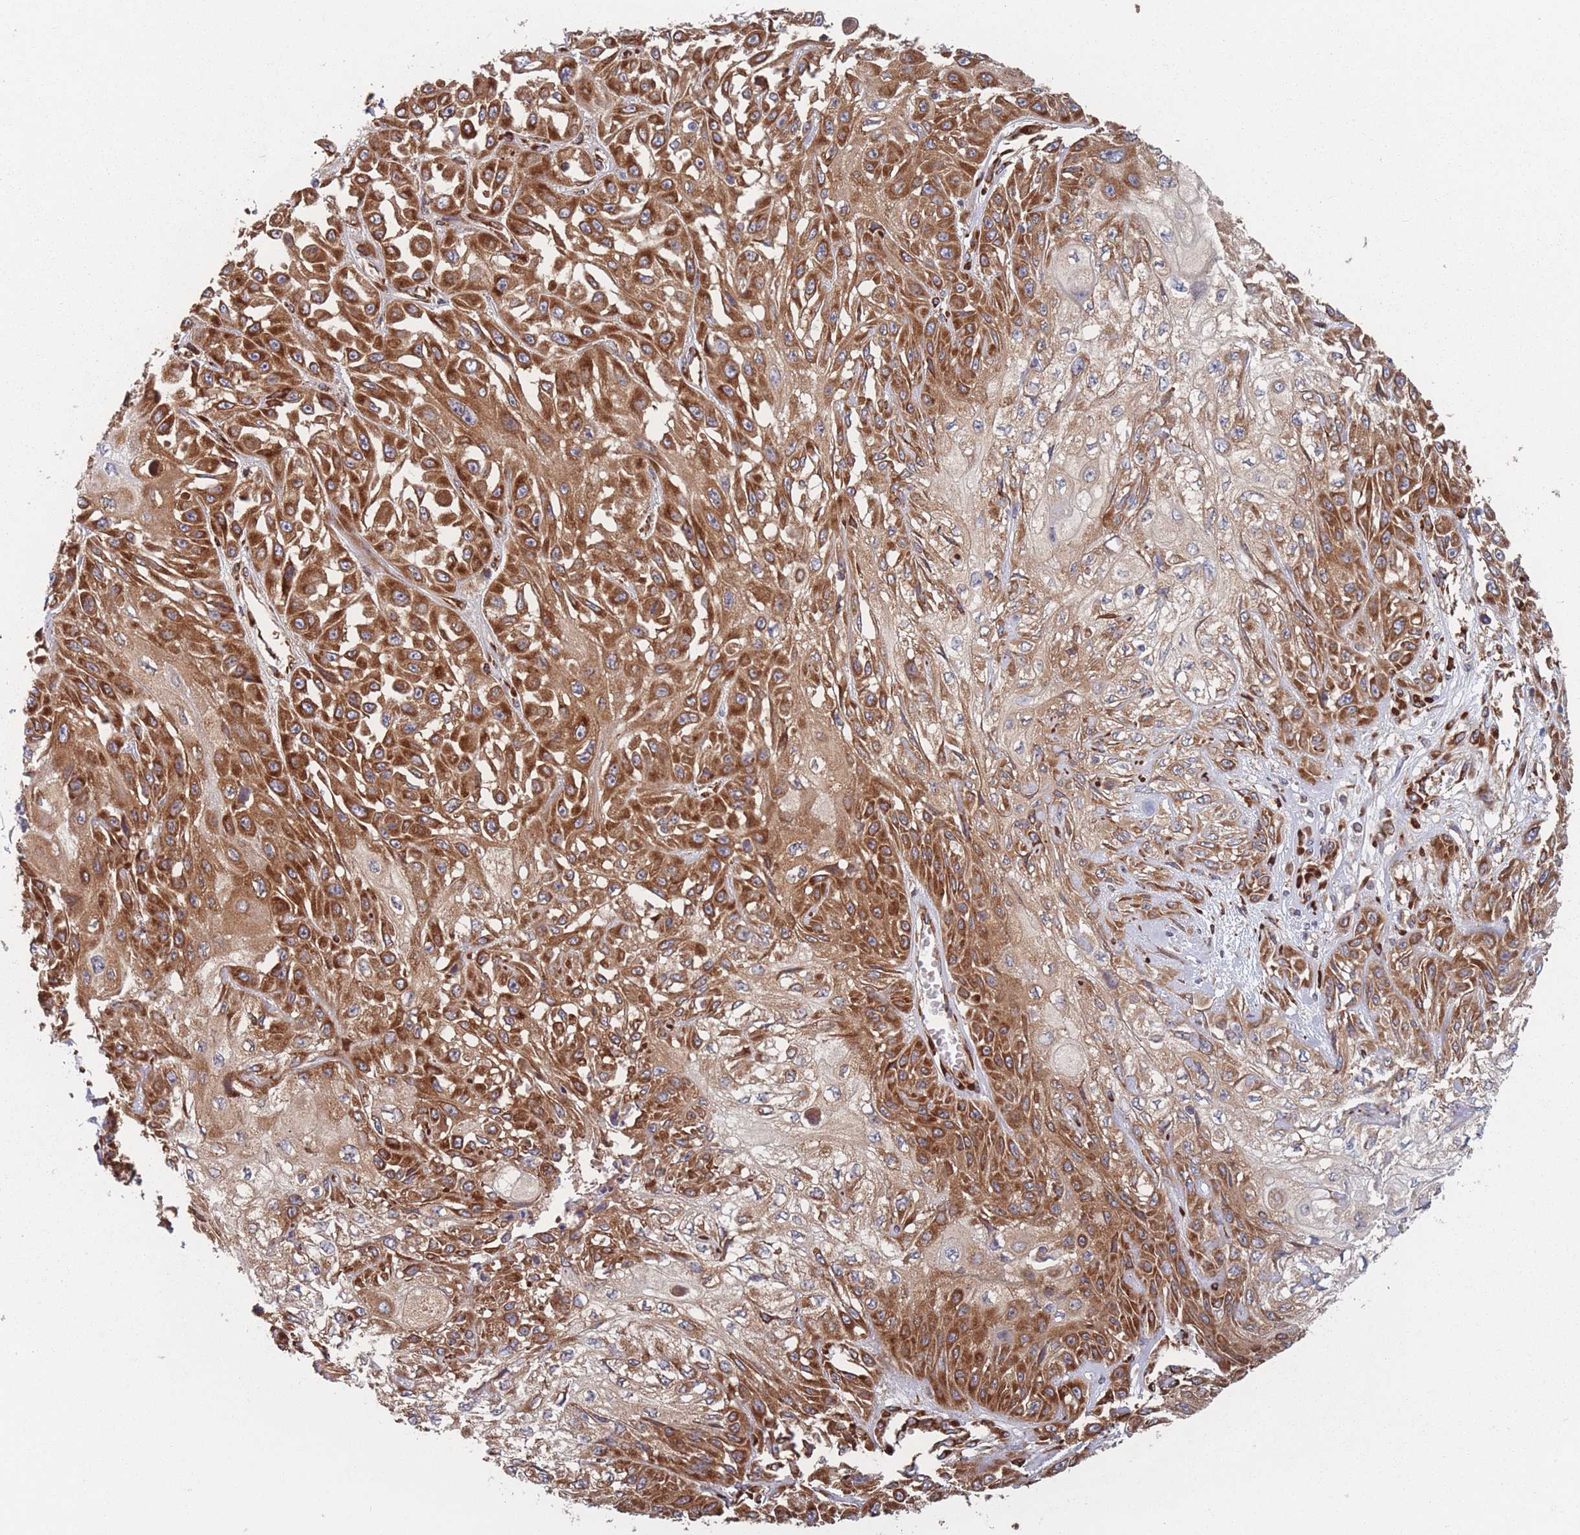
{"staining": {"intensity": "strong", "quantity": ">75%", "location": "cytoplasmic/membranous"}, "tissue": "skin cancer", "cell_type": "Tumor cells", "image_type": "cancer", "snomed": [{"axis": "morphology", "description": "Squamous cell carcinoma, NOS"}, {"axis": "morphology", "description": "Squamous cell carcinoma, metastatic, NOS"}, {"axis": "topography", "description": "Skin"}, {"axis": "topography", "description": "Lymph node"}], "caption": "High-power microscopy captured an immunohistochemistry image of skin squamous cell carcinoma, revealing strong cytoplasmic/membranous expression in approximately >75% of tumor cells.", "gene": "EEF1B2", "patient": {"sex": "male", "age": 75}}